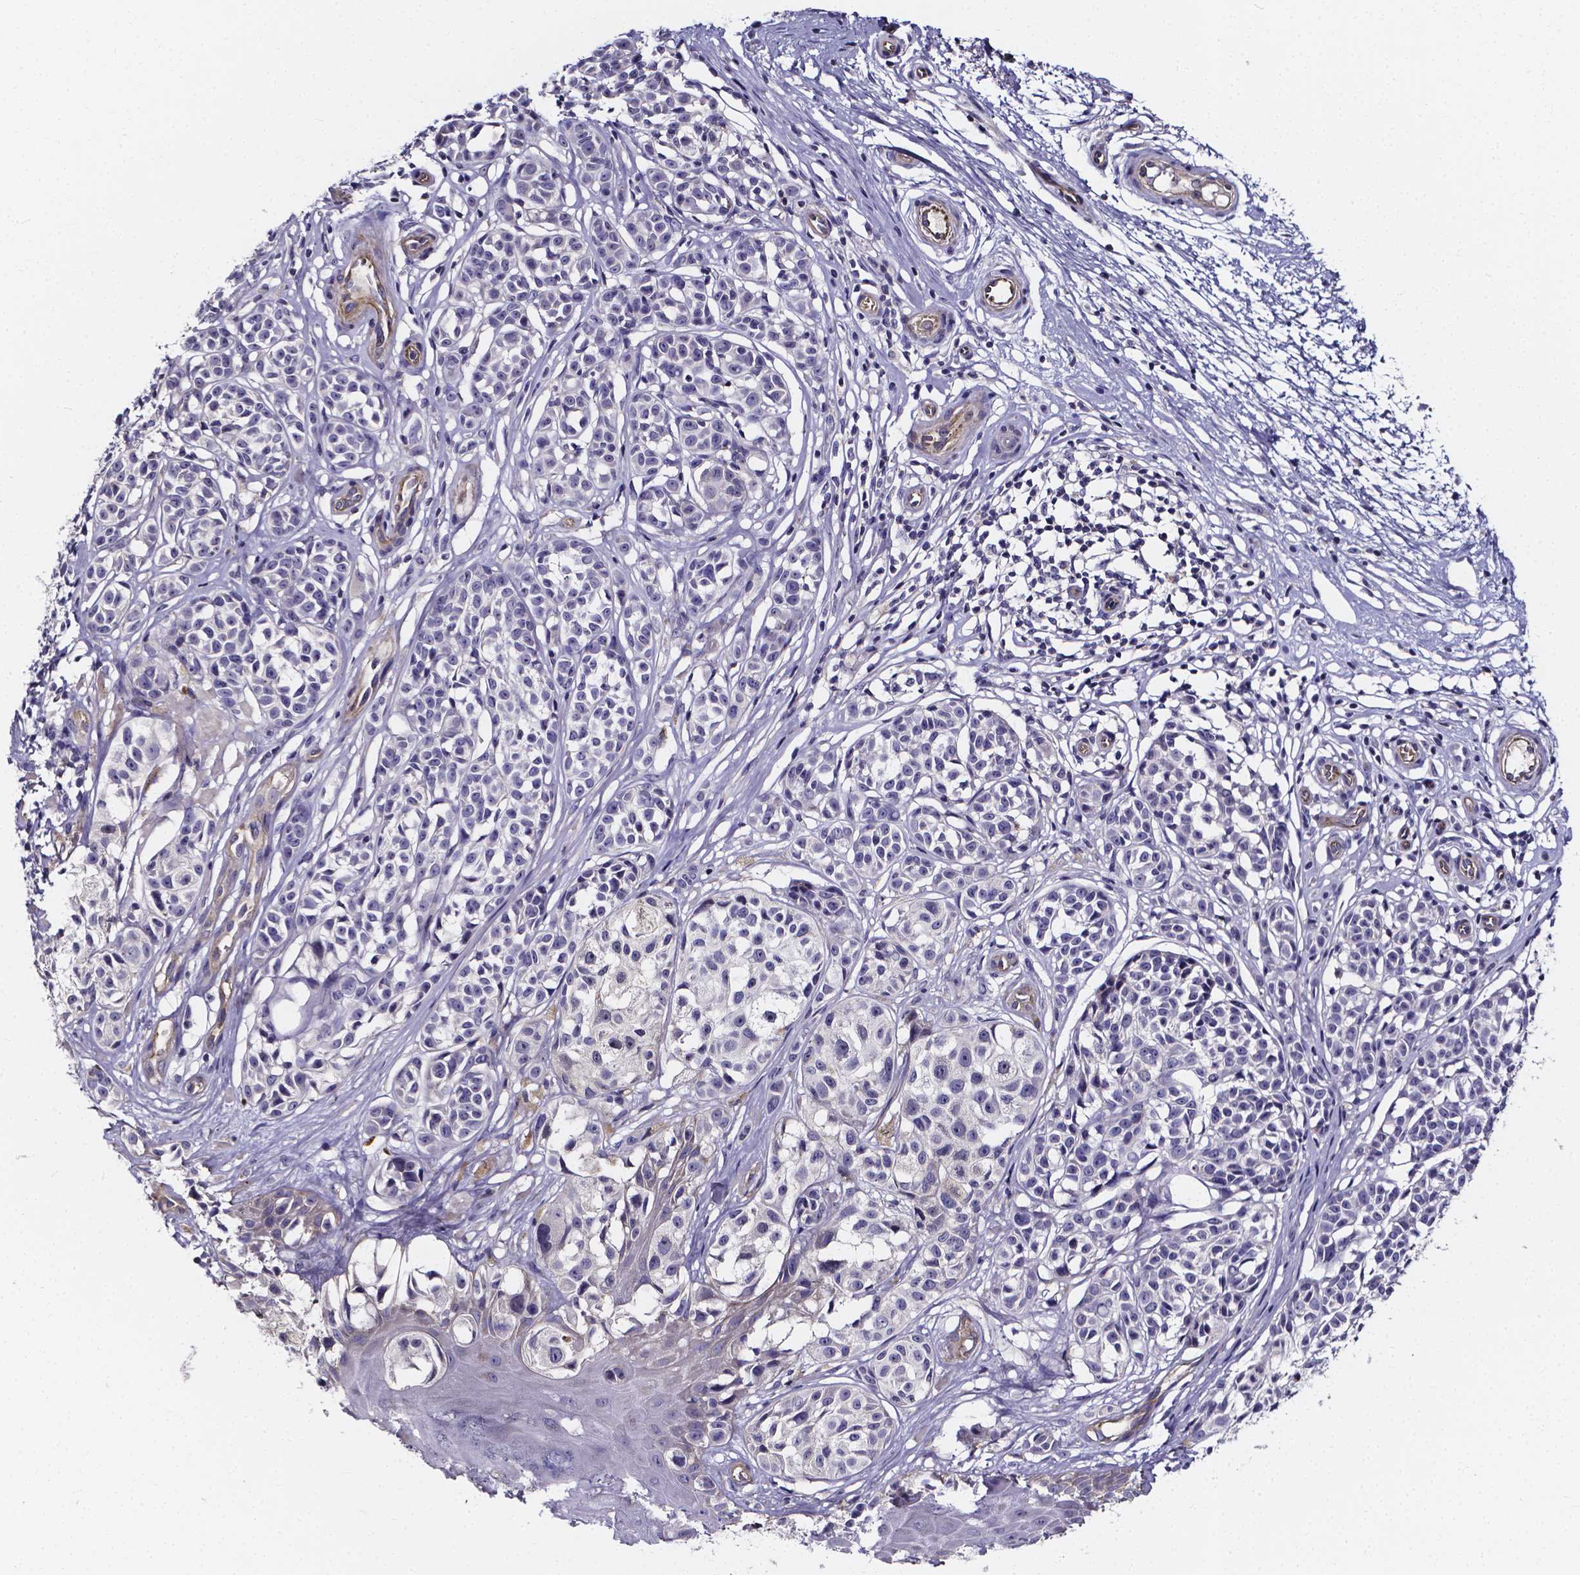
{"staining": {"intensity": "negative", "quantity": "none", "location": "none"}, "tissue": "melanoma", "cell_type": "Tumor cells", "image_type": "cancer", "snomed": [{"axis": "morphology", "description": "Malignant melanoma, NOS"}, {"axis": "topography", "description": "Skin"}], "caption": "A photomicrograph of melanoma stained for a protein displays no brown staining in tumor cells.", "gene": "CACNG8", "patient": {"sex": "female", "age": 90}}